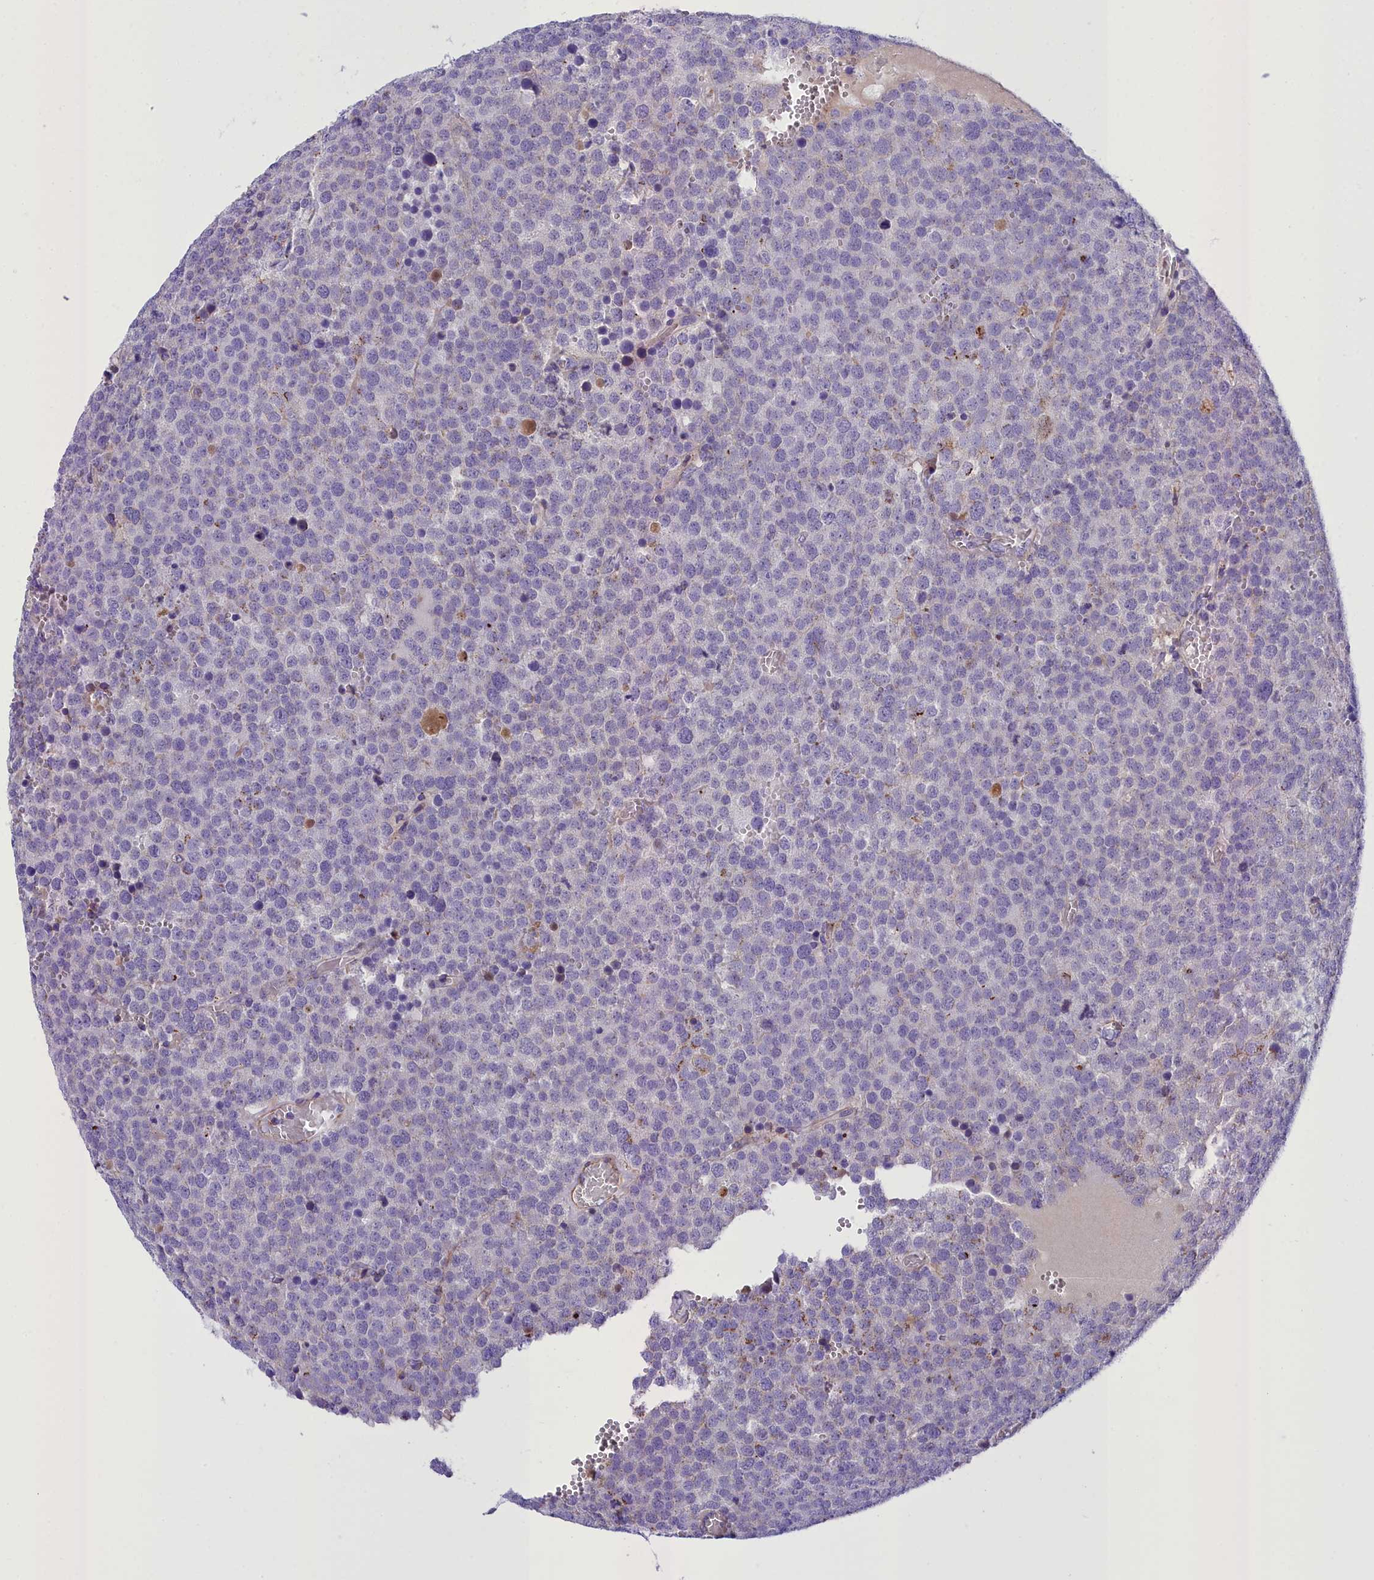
{"staining": {"intensity": "moderate", "quantity": "<25%", "location": "cytoplasmic/membranous"}, "tissue": "testis cancer", "cell_type": "Tumor cells", "image_type": "cancer", "snomed": [{"axis": "morphology", "description": "Normal tissue, NOS"}, {"axis": "morphology", "description": "Seminoma, NOS"}, {"axis": "topography", "description": "Testis"}], "caption": "Immunohistochemical staining of seminoma (testis) exhibits low levels of moderate cytoplasmic/membranous protein staining in about <25% of tumor cells.", "gene": "GFRA1", "patient": {"sex": "male", "age": 71}}